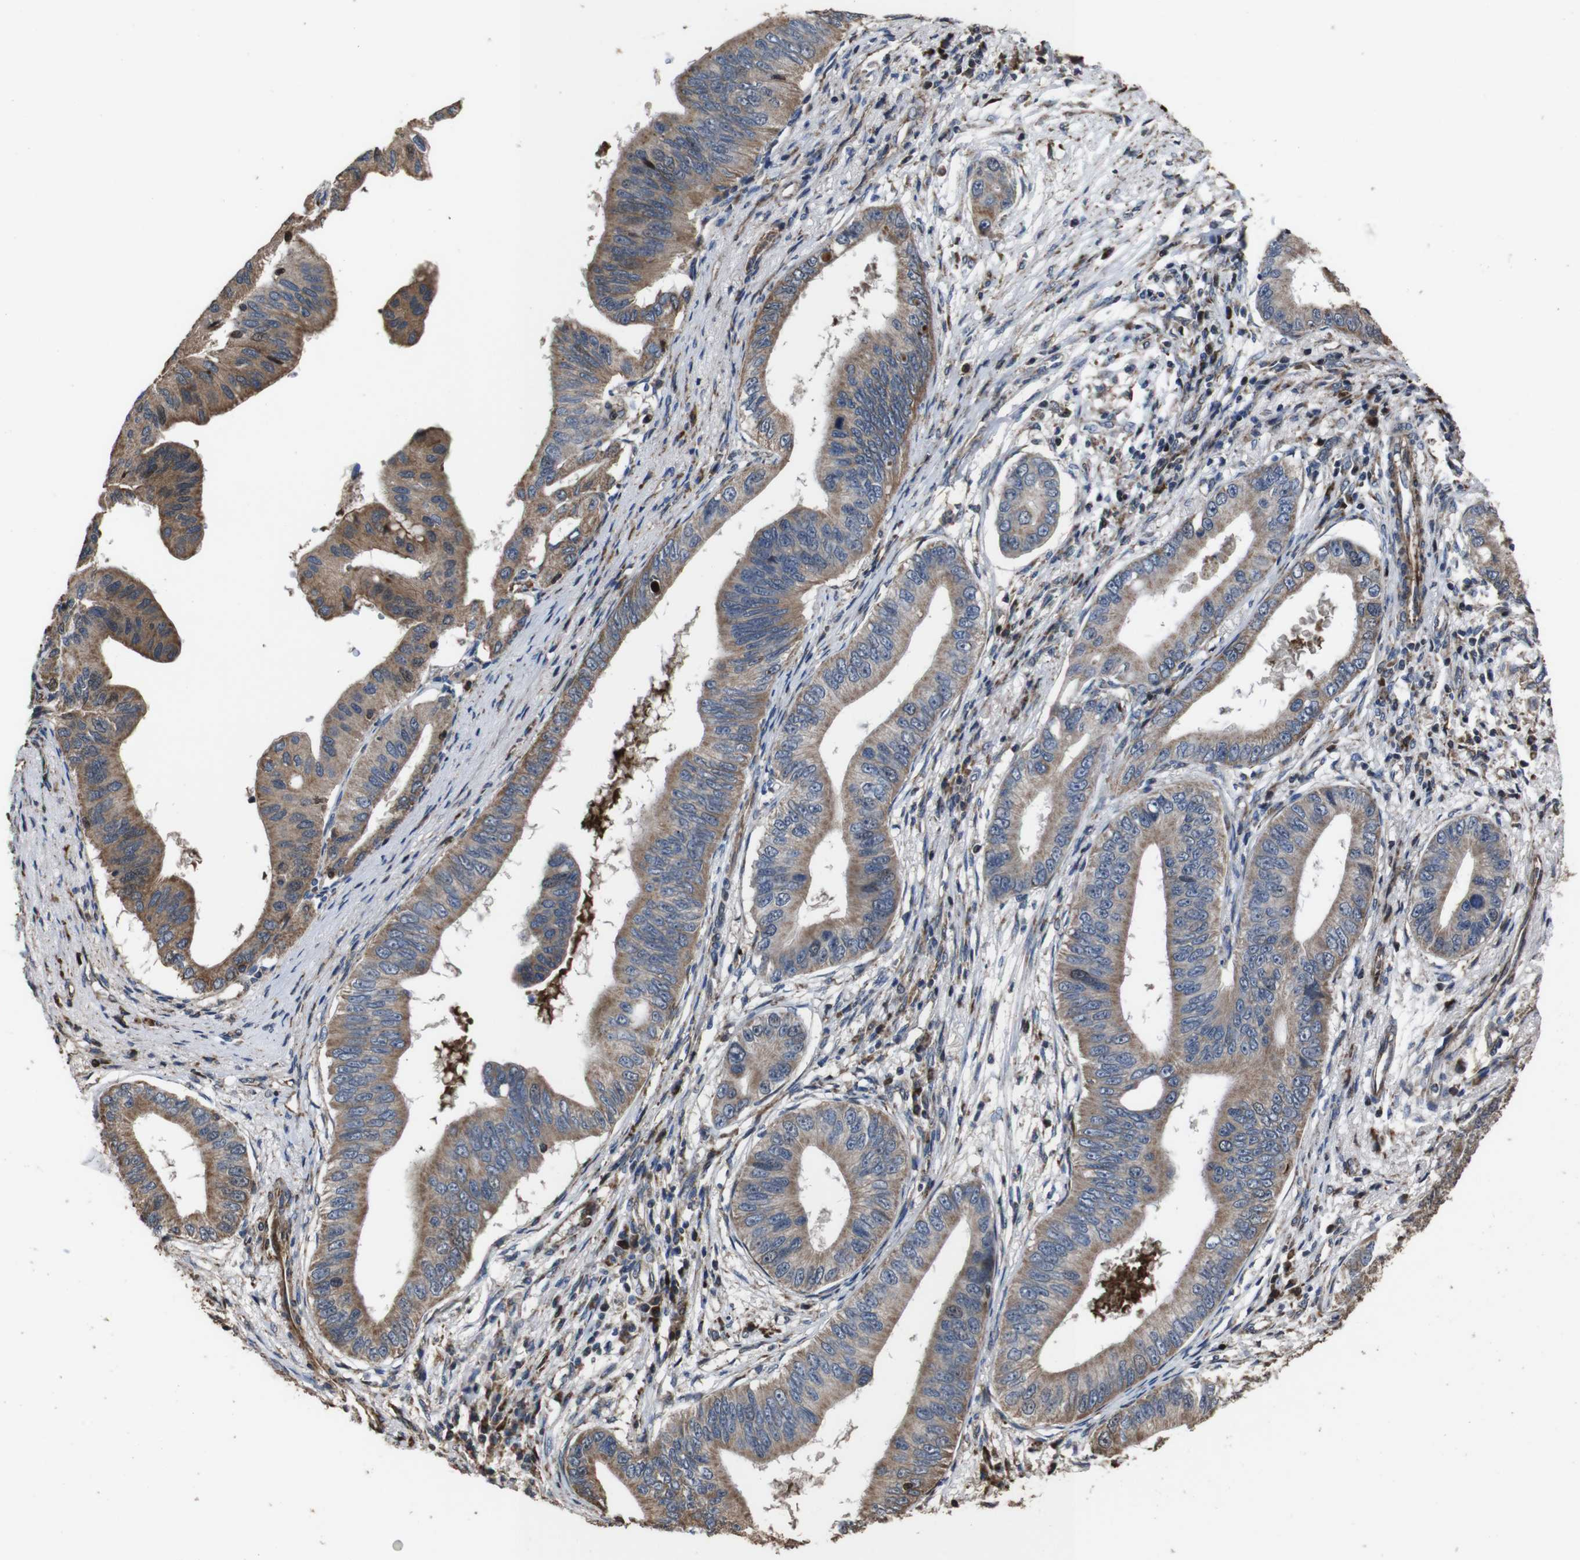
{"staining": {"intensity": "moderate", "quantity": ">75%", "location": "cytoplasmic/membranous"}, "tissue": "pancreatic cancer", "cell_type": "Tumor cells", "image_type": "cancer", "snomed": [{"axis": "morphology", "description": "Adenocarcinoma, NOS"}, {"axis": "topography", "description": "Pancreas"}], "caption": "Adenocarcinoma (pancreatic) was stained to show a protein in brown. There is medium levels of moderate cytoplasmic/membranous staining in approximately >75% of tumor cells.", "gene": "SNN", "patient": {"sex": "male", "age": 77}}